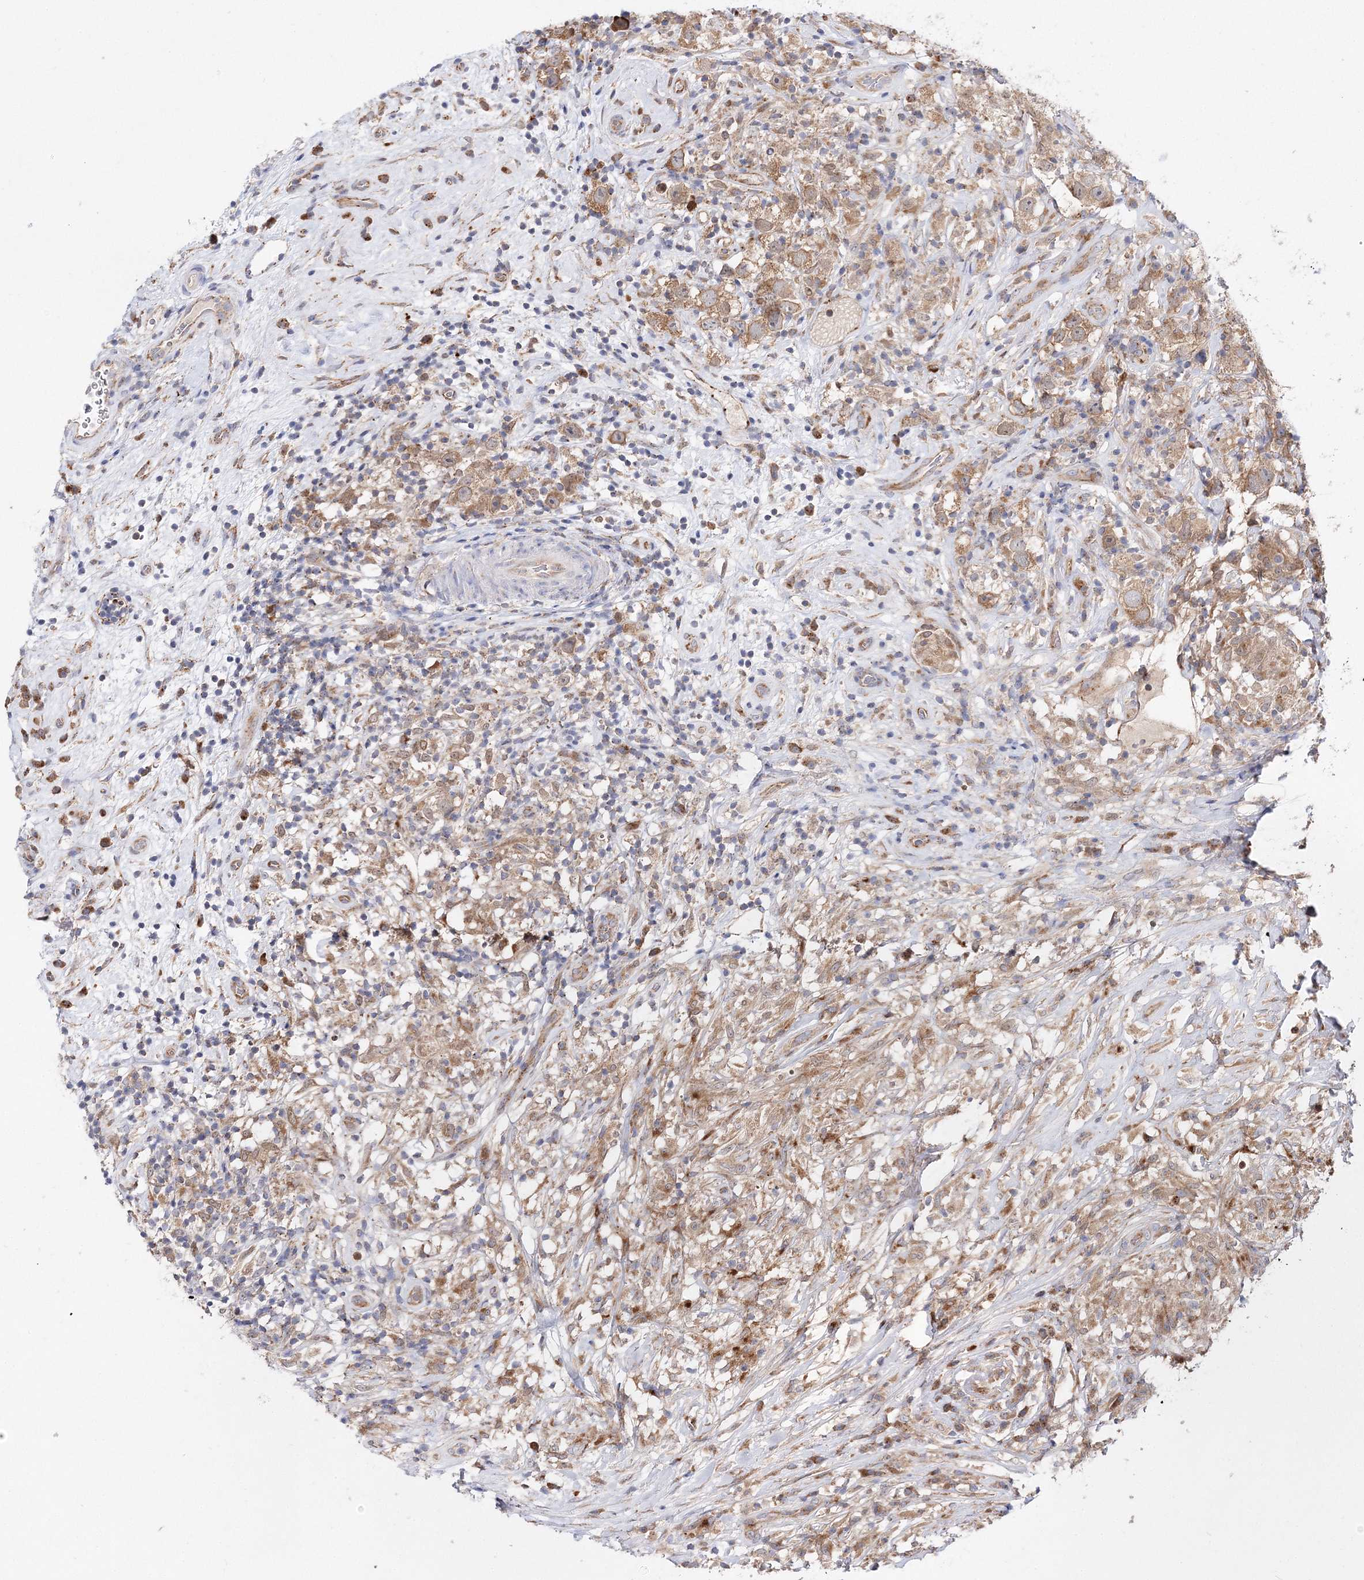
{"staining": {"intensity": "moderate", "quantity": ">75%", "location": "cytoplasmic/membranous"}, "tissue": "testis cancer", "cell_type": "Tumor cells", "image_type": "cancer", "snomed": [{"axis": "morphology", "description": "Seminoma, NOS"}, {"axis": "topography", "description": "Testis"}], "caption": "About >75% of tumor cells in human testis cancer (seminoma) show moderate cytoplasmic/membranous protein expression as visualized by brown immunohistochemical staining.", "gene": "C3orf38", "patient": {"sex": "male", "age": 49}}